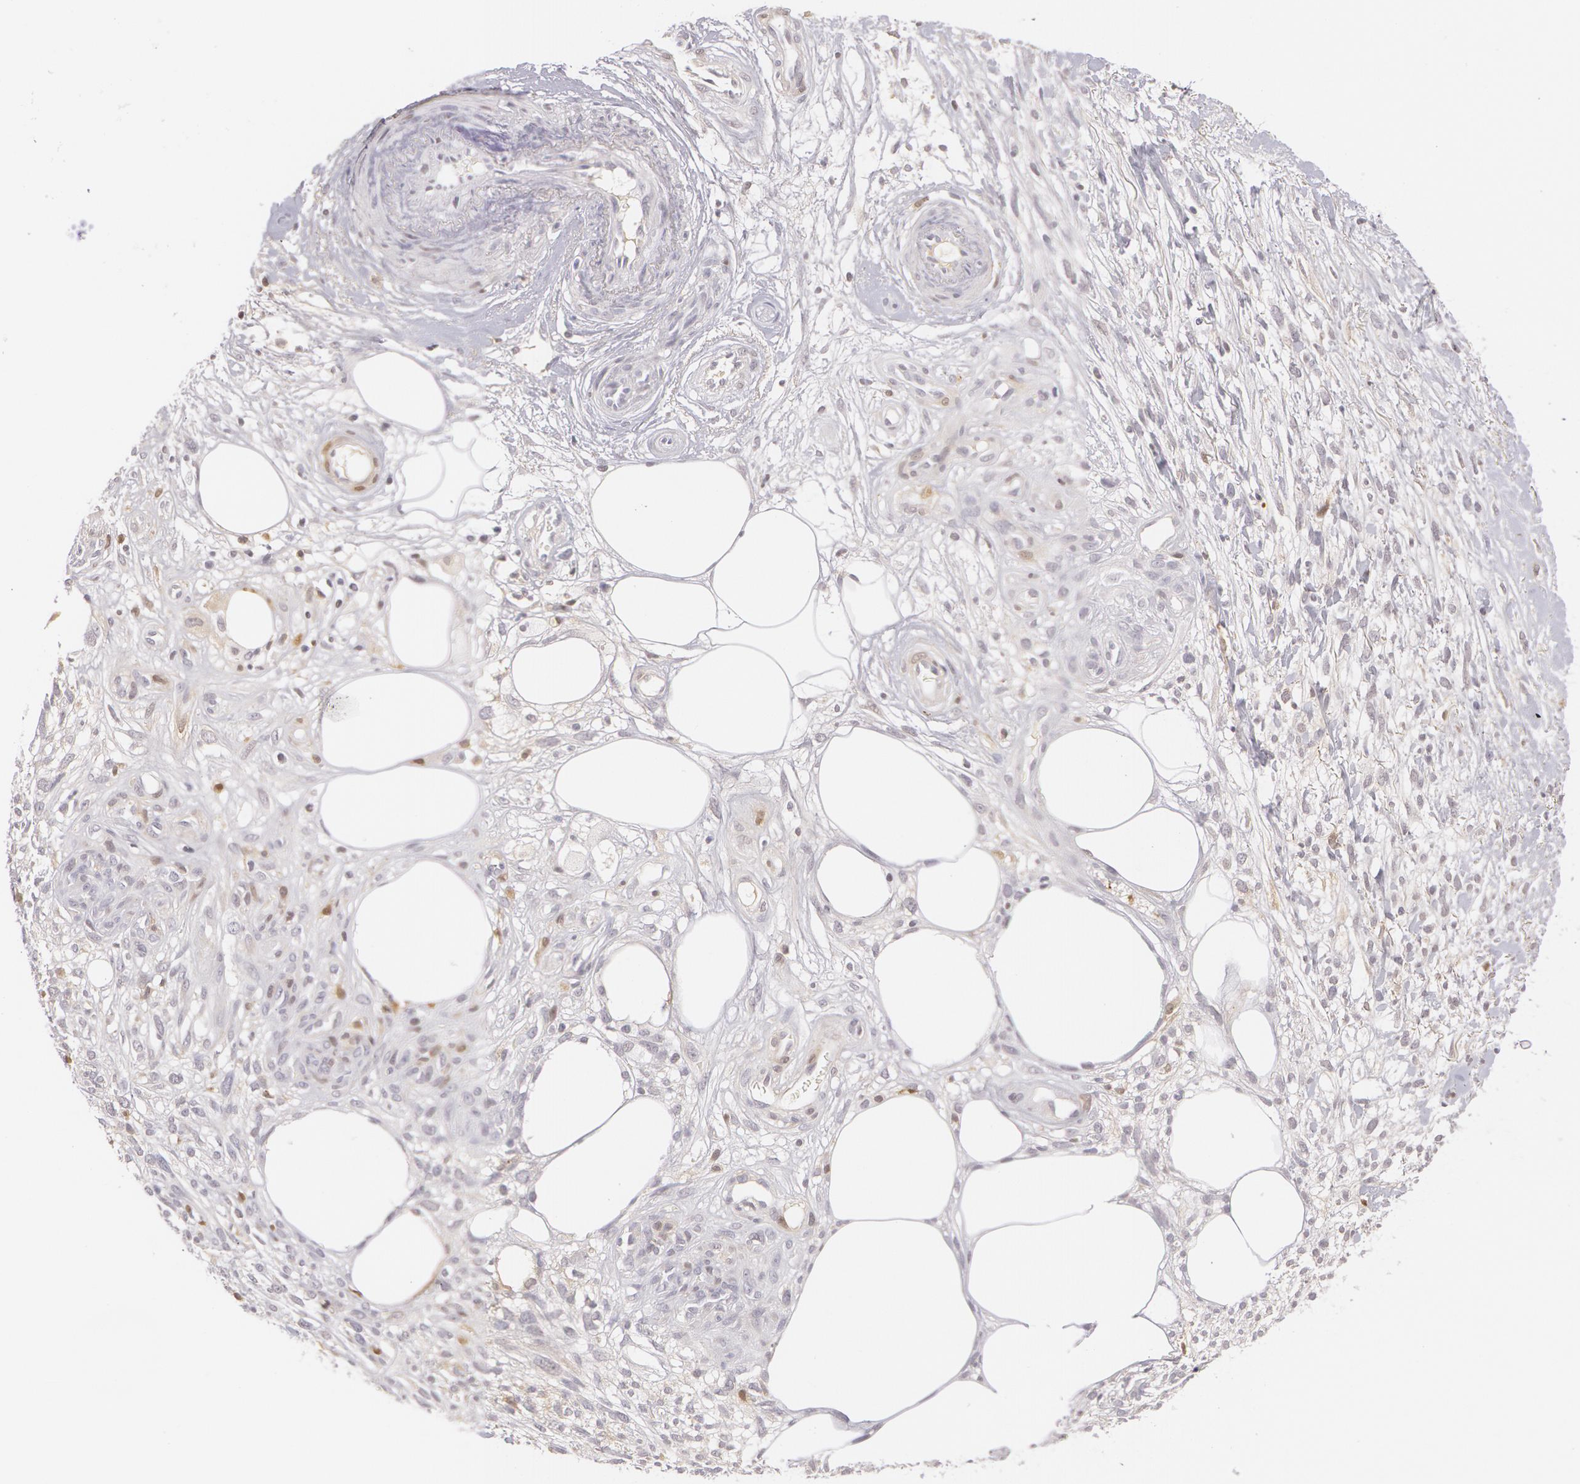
{"staining": {"intensity": "negative", "quantity": "none", "location": "none"}, "tissue": "melanoma", "cell_type": "Tumor cells", "image_type": "cancer", "snomed": [{"axis": "morphology", "description": "Malignant melanoma, NOS"}, {"axis": "topography", "description": "Skin"}], "caption": "Human melanoma stained for a protein using immunohistochemistry (IHC) demonstrates no positivity in tumor cells.", "gene": "LBP", "patient": {"sex": "female", "age": 85}}